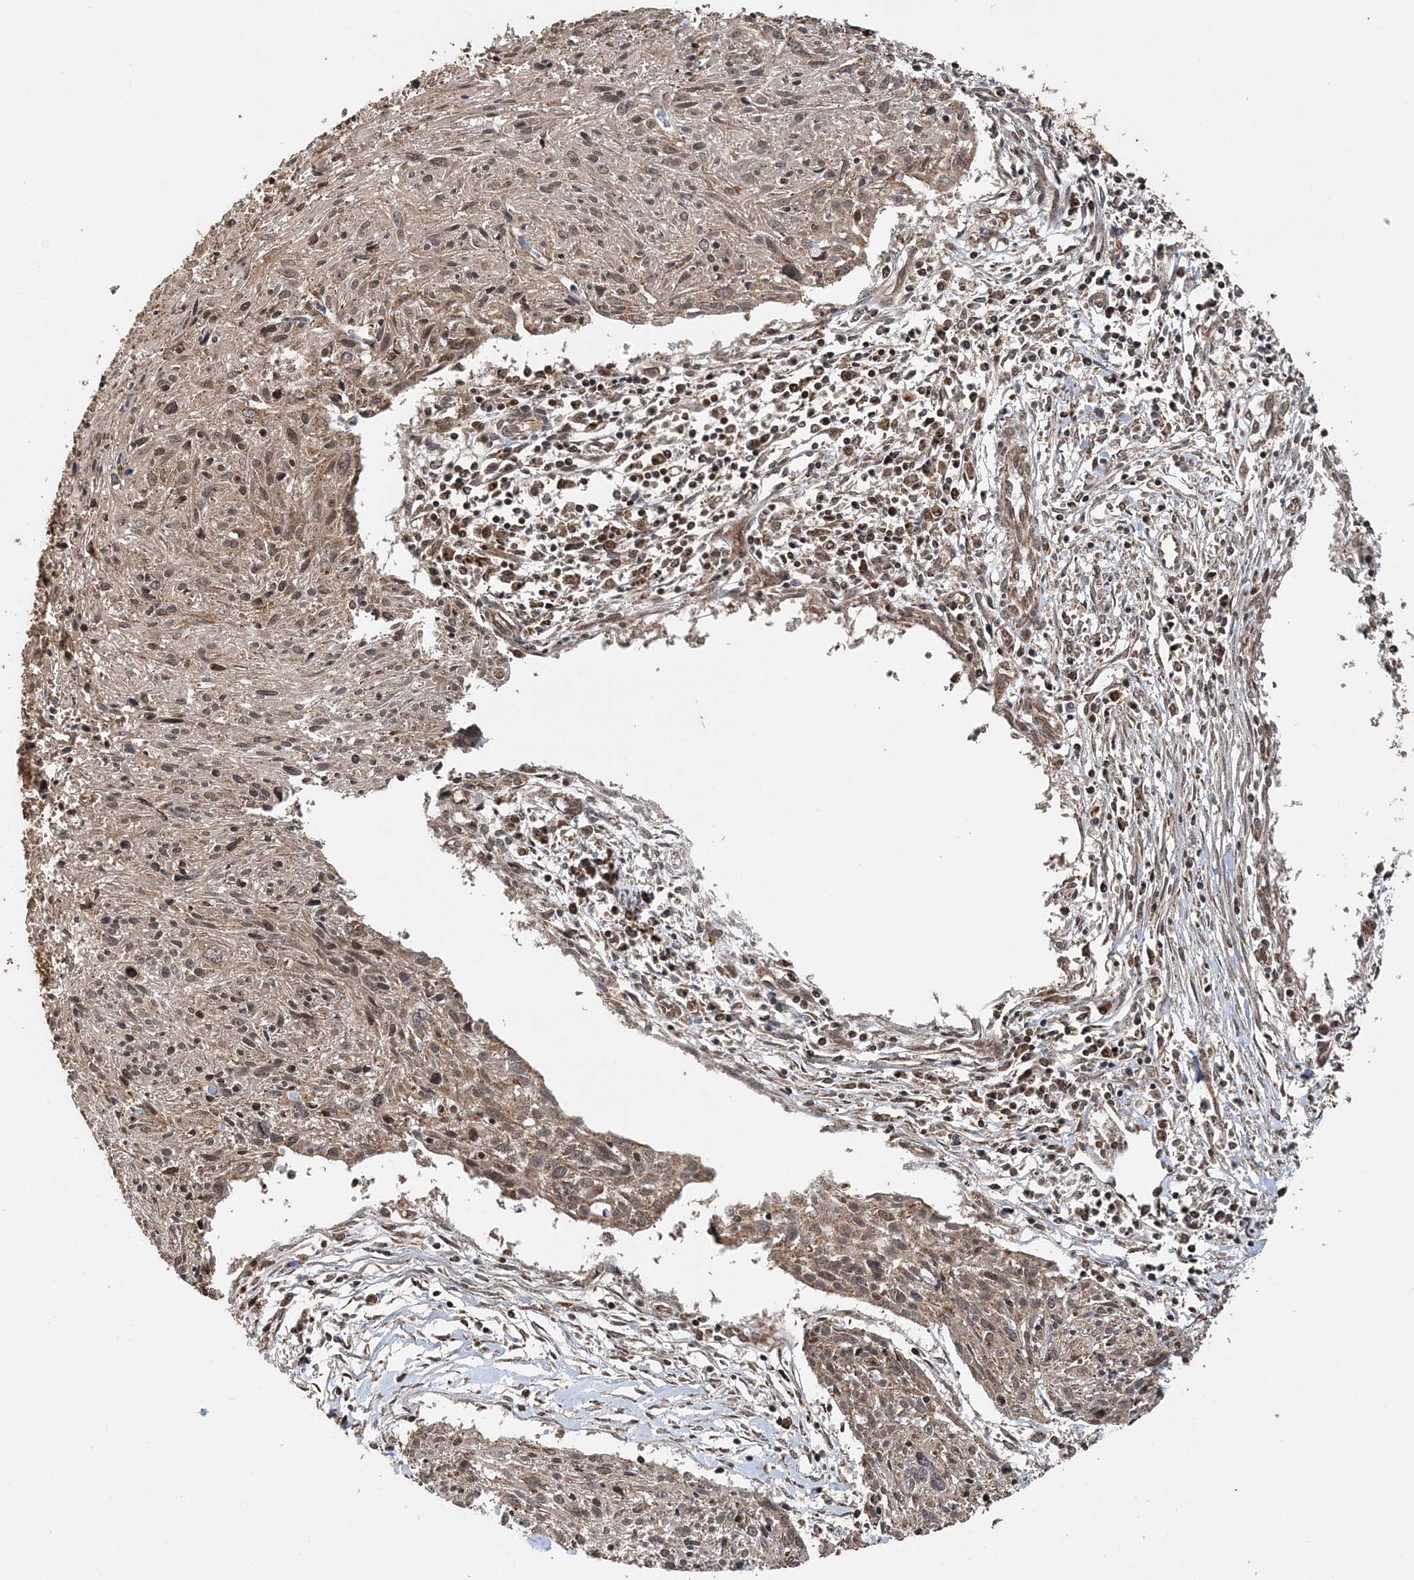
{"staining": {"intensity": "weak", "quantity": ">75%", "location": "cytoplasmic/membranous,nuclear"}, "tissue": "cervical cancer", "cell_type": "Tumor cells", "image_type": "cancer", "snomed": [{"axis": "morphology", "description": "Squamous cell carcinoma, NOS"}, {"axis": "topography", "description": "Cervix"}], "caption": "Tumor cells exhibit low levels of weak cytoplasmic/membranous and nuclear expression in approximately >75% of cells in squamous cell carcinoma (cervical). Ihc stains the protein in brown and the nuclei are stained blue.", "gene": "PCBP1", "patient": {"sex": "female", "age": 51}}